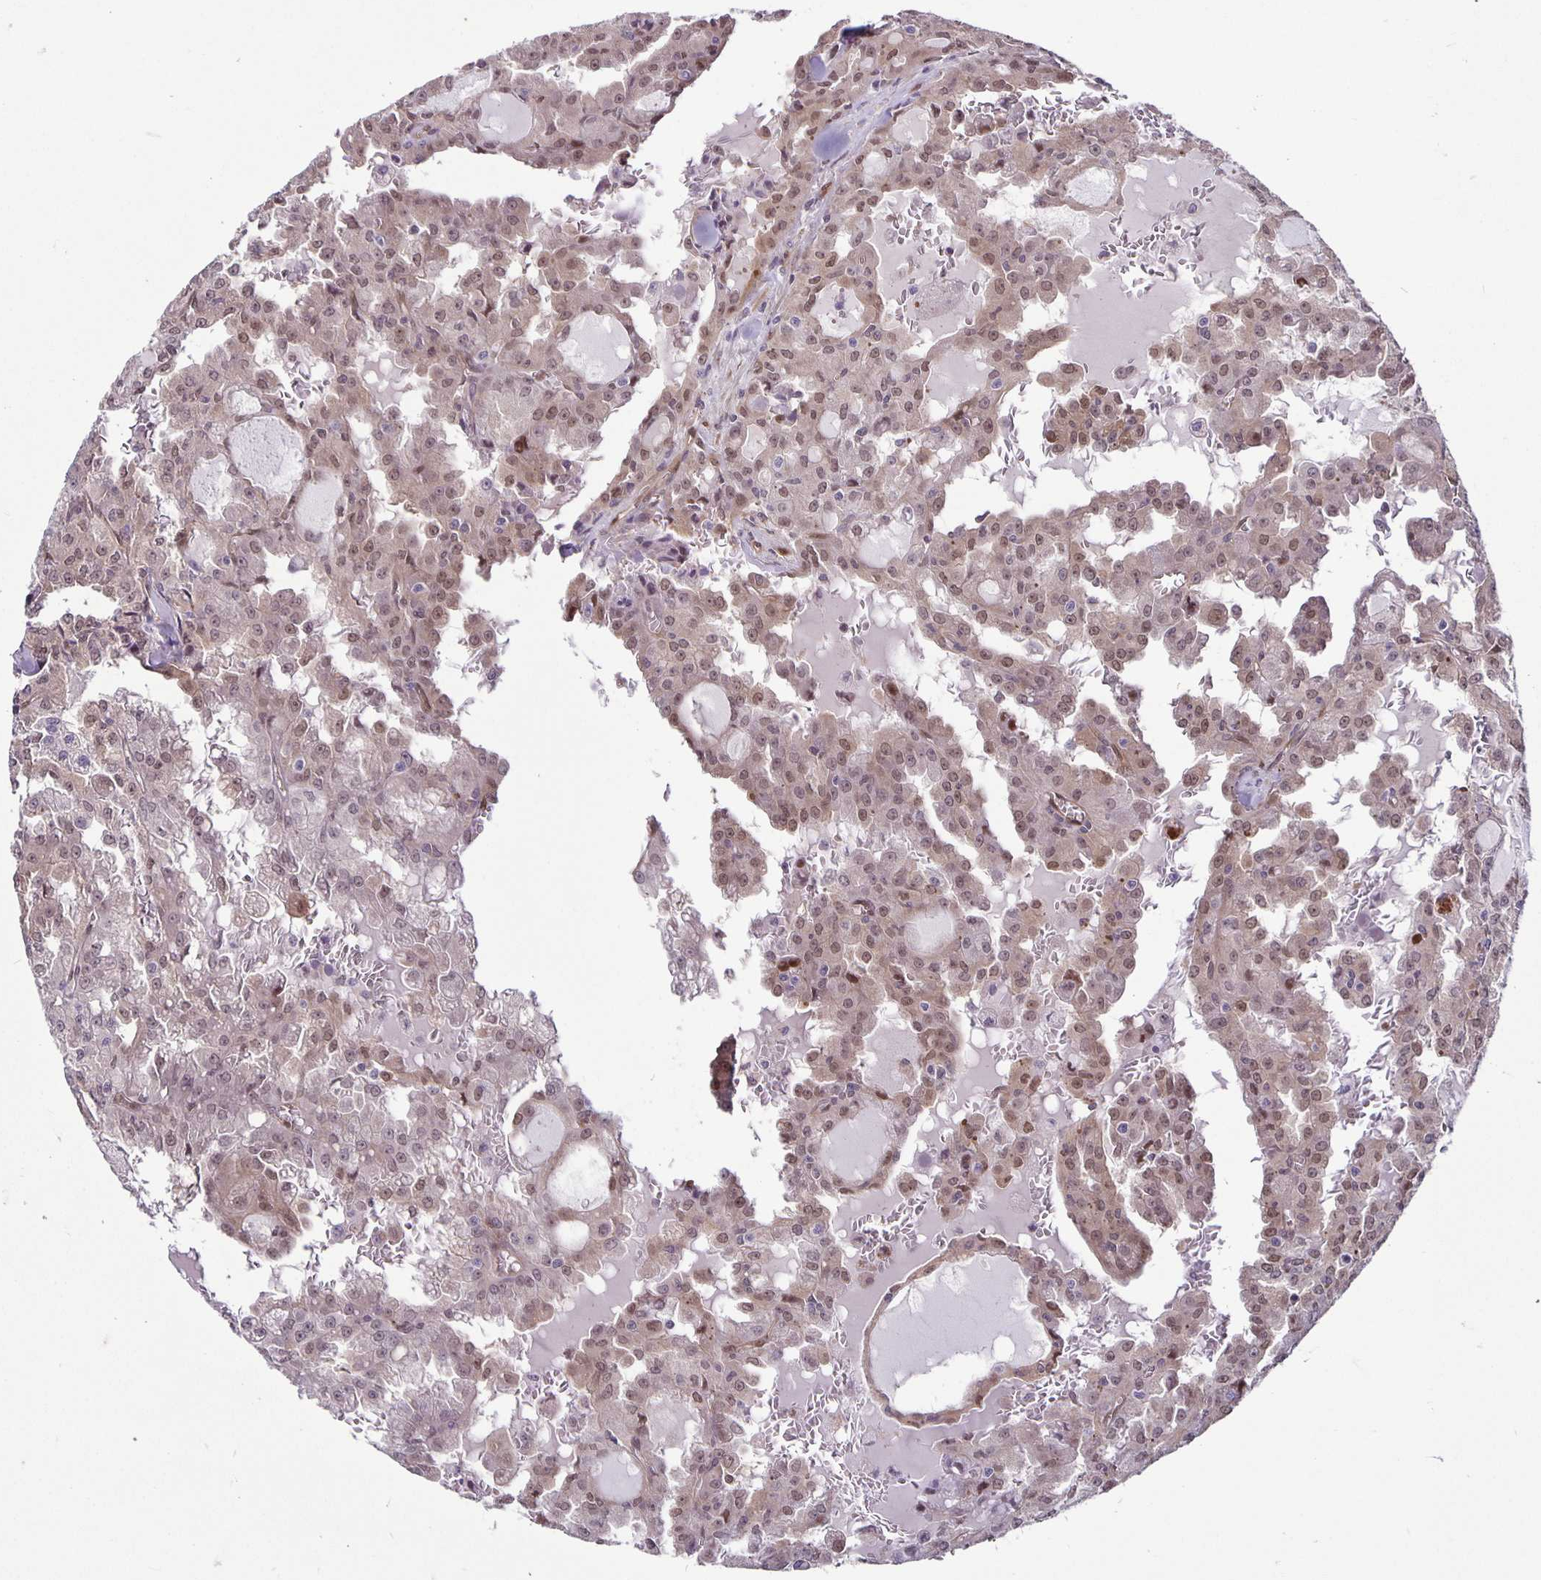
{"staining": {"intensity": "weak", "quantity": "25%-75%", "location": "cytoplasmic/membranous"}, "tissue": "head and neck cancer", "cell_type": "Tumor cells", "image_type": "cancer", "snomed": [{"axis": "morphology", "description": "Adenocarcinoma, NOS"}, {"axis": "topography", "description": "Head-Neck"}], "caption": "Protein staining of head and neck adenocarcinoma tissue displays weak cytoplasmic/membranous staining in about 25%-75% of tumor cells. The staining was performed using DAB (3,3'-diaminobenzidine) to visualize the protein expression in brown, while the nuclei were stained in blue with hematoxylin (Magnification: 20x).", "gene": "TAX1BP3", "patient": {"sex": "male", "age": 64}}